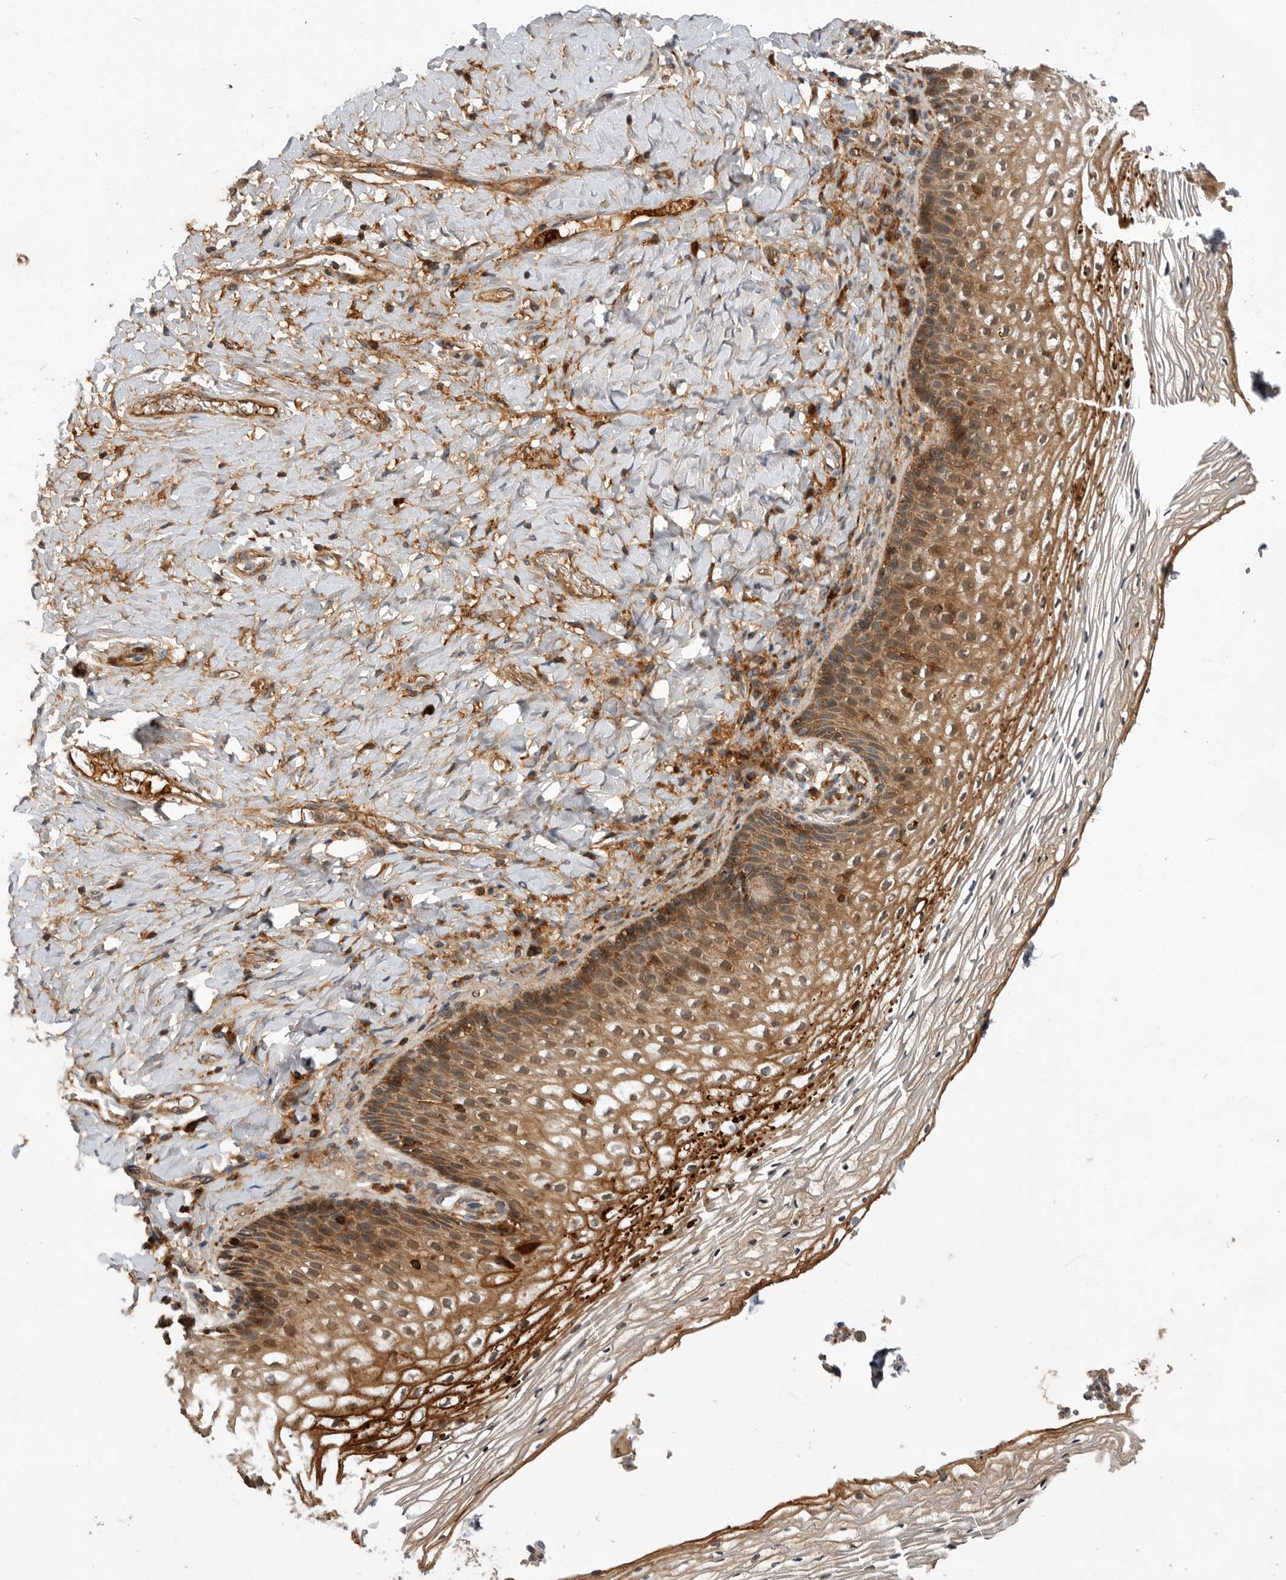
{"staining": {"intensity": "moderate", "quantity": ">75%", "location": "cytoplasmic/membranous"}, "tissue": "vagina", "cell_type": "Squamous epithelial cells", "image_type": "normal", "snomed": [{"axis": "morphology", "description": "Normal tissue, NOS"}, {"axis": "topography", "description": "Vagina"}], "caption": "Squamous epithelial cells demonstrate medium levels of moderate cytoplasmic/membranous positivity in about >75% of cells in benign vagina.", "gene": "KYAT3", "patient": {"sex": "female", "age": 60}}